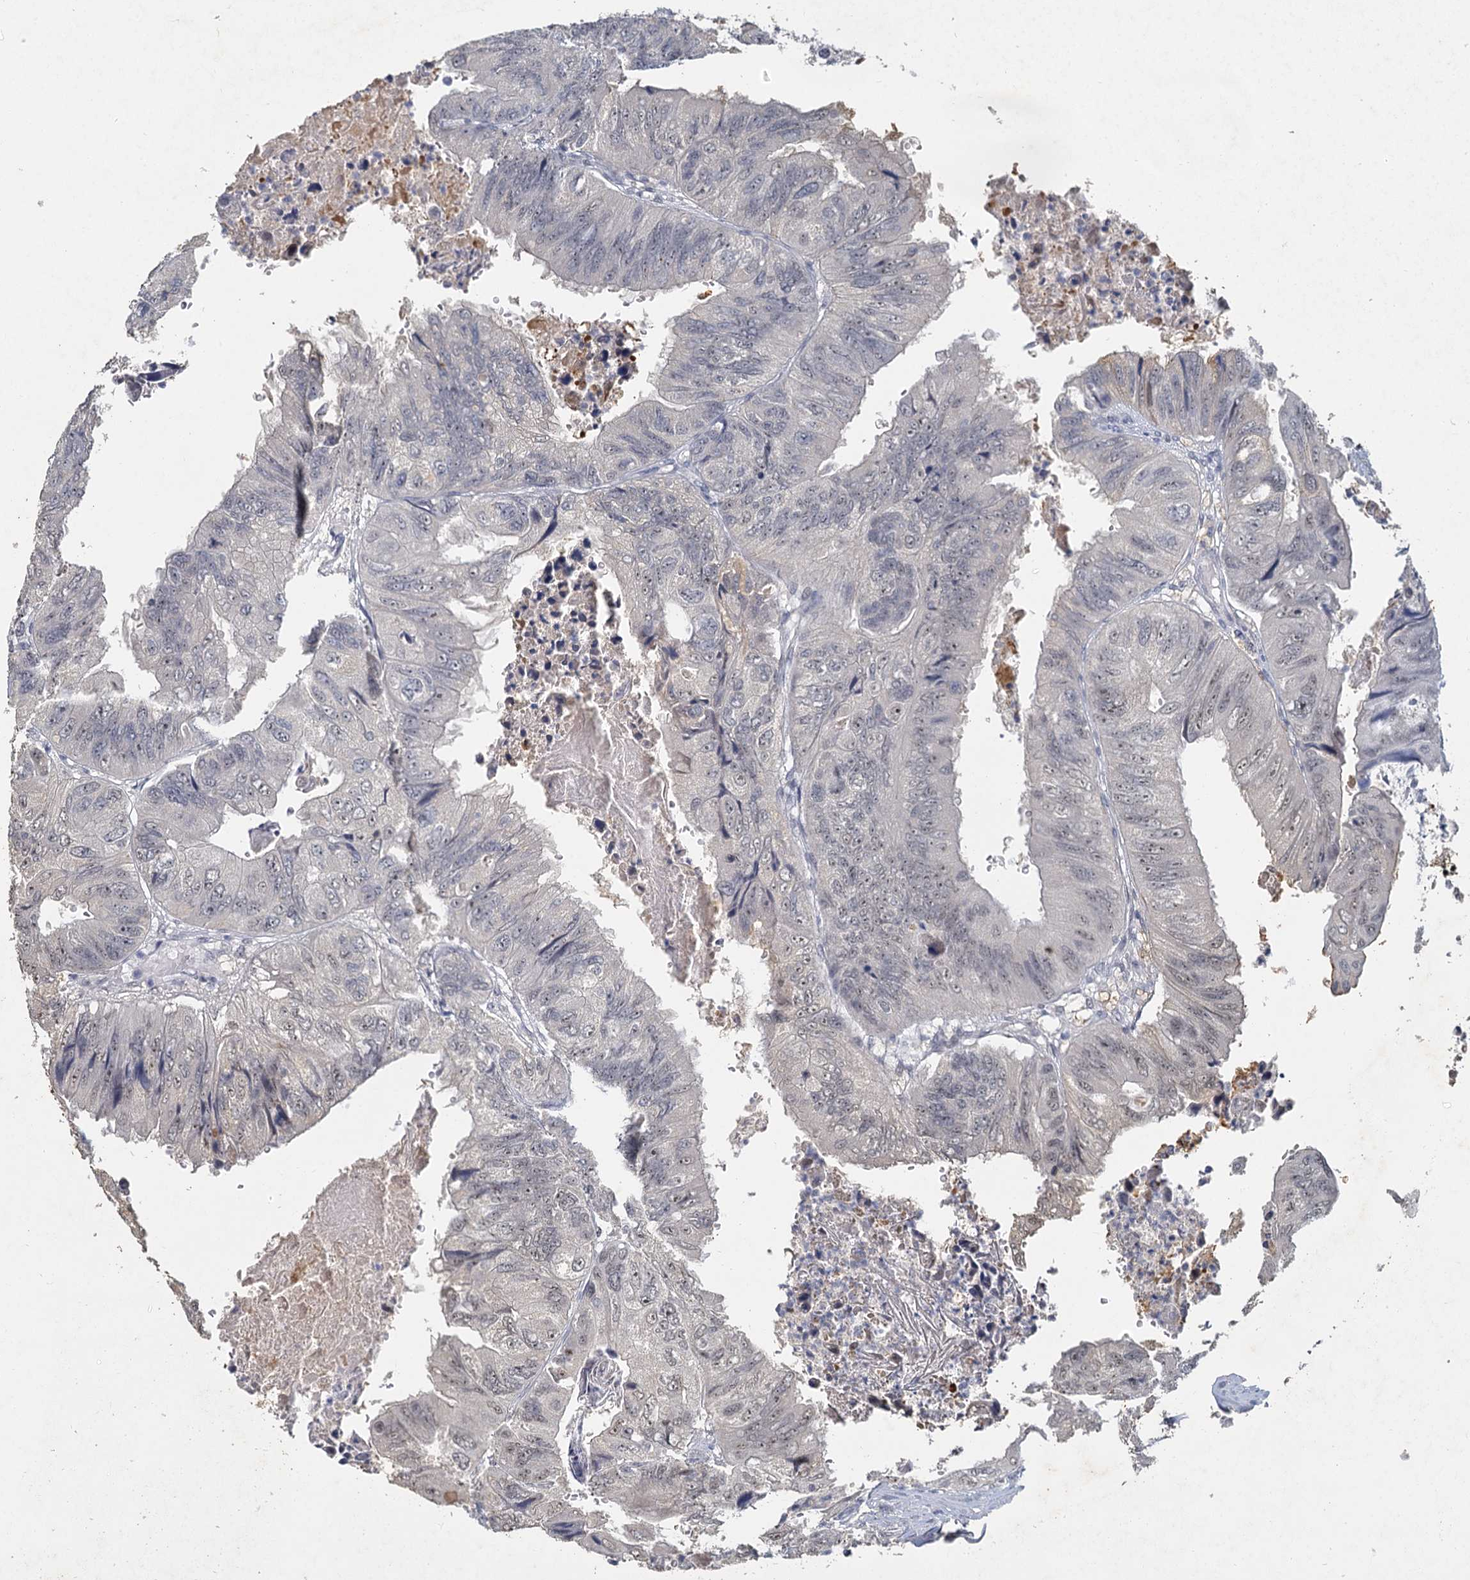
{"staining": {"intensity": "negative", "quantity": "none", "location": "none"}, "tissue": "colorectal cancer", "cell_type": "Tumor cells", "image_type": "cancer", "snomed": [{"axis": "morphology", "description": "Adenocarcinoma, NOS"}, {"axis": "topography", "description": "Rectum"}], "caption": "Tumor cells are negative for protein expression in human colorectal adenocarcinoma. (Brightfield microscopy of DAB (3,3'-diaminobenzidine) immunohistochemistry at high magnification).", "gene": "MUCL1", "patient": {"sex": "male", "age": 63}}